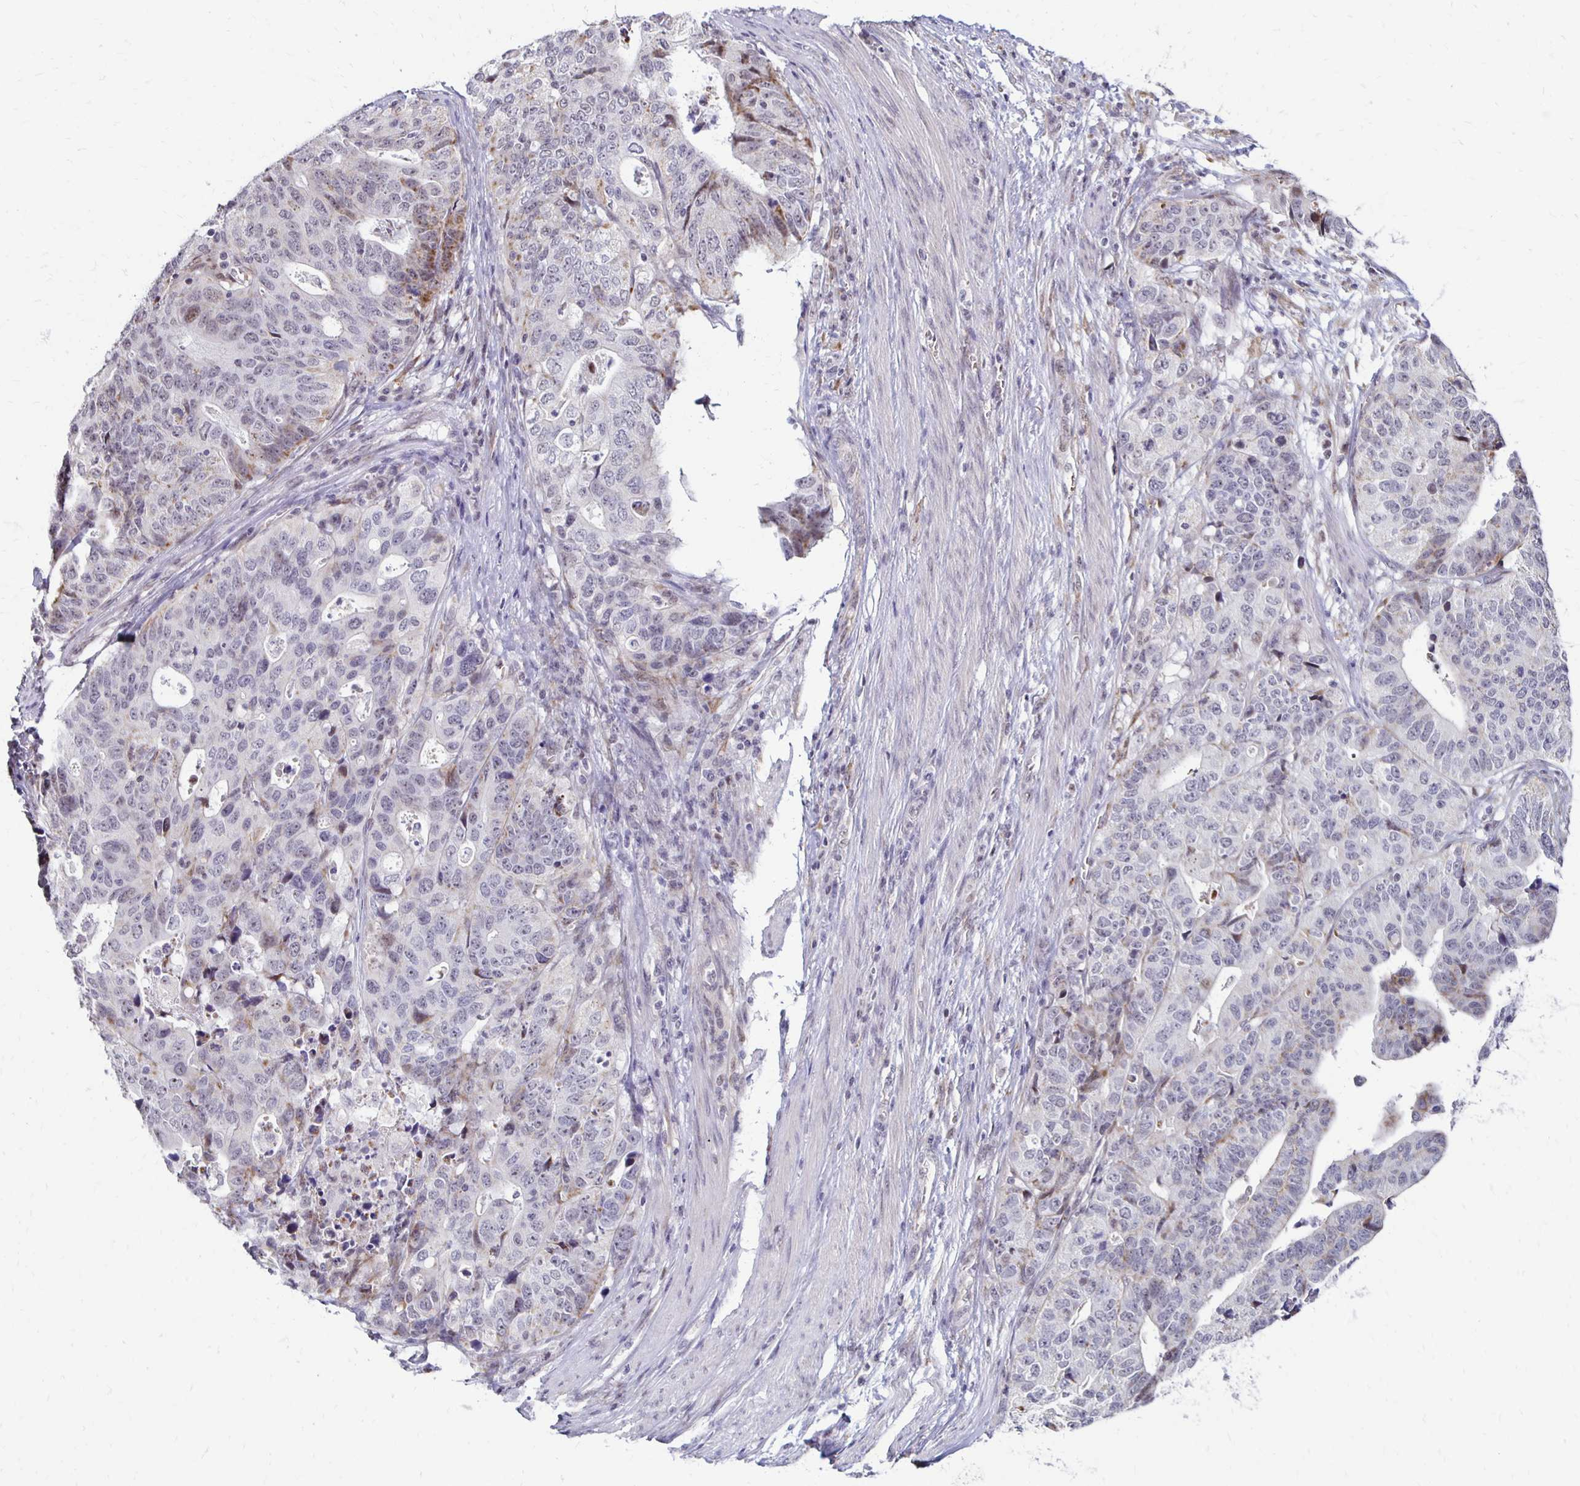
{"staining": {"intensity": "negative", "quantity": "none", "location": "none"}, "tissue": "stomach cancer", "cell_type": "Tumor cells", "image_type": "cancer", "snomed": [{"axis": "morphology", "description": "Adenocarcinoma, NOS"}, {"axis": "topography", "description": "Stomach, upper"}], "caption": "Stomach adenocarcinoma was stained to show a protein in brown. There is no significant expression in tumor cells.", "gene": "DAGLA", "patient": {"sex": "female", "age": 67}}